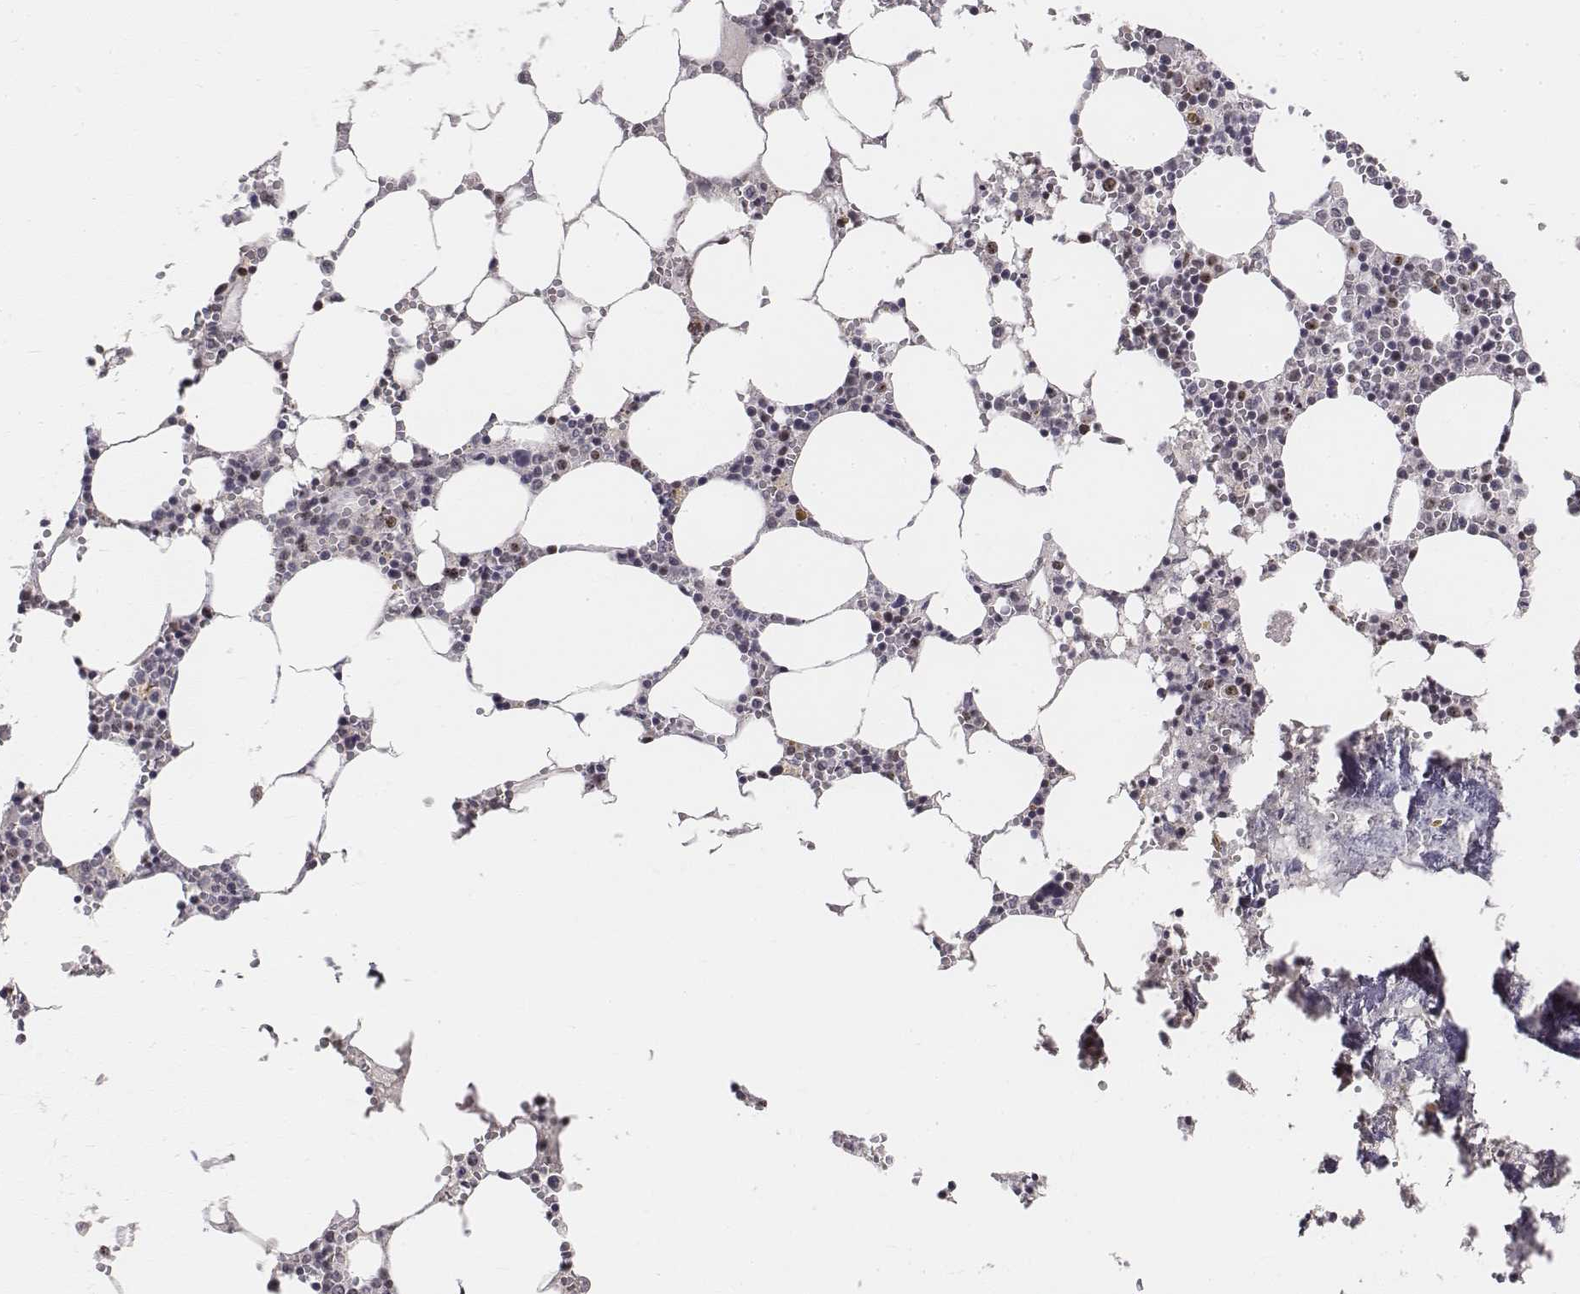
{"staining": {"intensity": "moderate", "quantity": "<25%", "location": "nuclear"}, "tissue": "bone marrow", "cell_type": "Hematopoietic cells", "image_type": "normal", "snomed": [{"axis": "morphology", "description": "Normal tissue, NOS"}, {"axis": "topography", "description": "Bone marrow"}], "caption": "This image reveals unremarkable bone marrow stained with immunohistochemistry (IHC) to label a protein in brown. The nuclear of hematopoietic cells show moderate positivity for the protein. Nuclei are counter-stained blue.", "gene": "PHF6", "patient": {"sex": "female", "age": 64}}